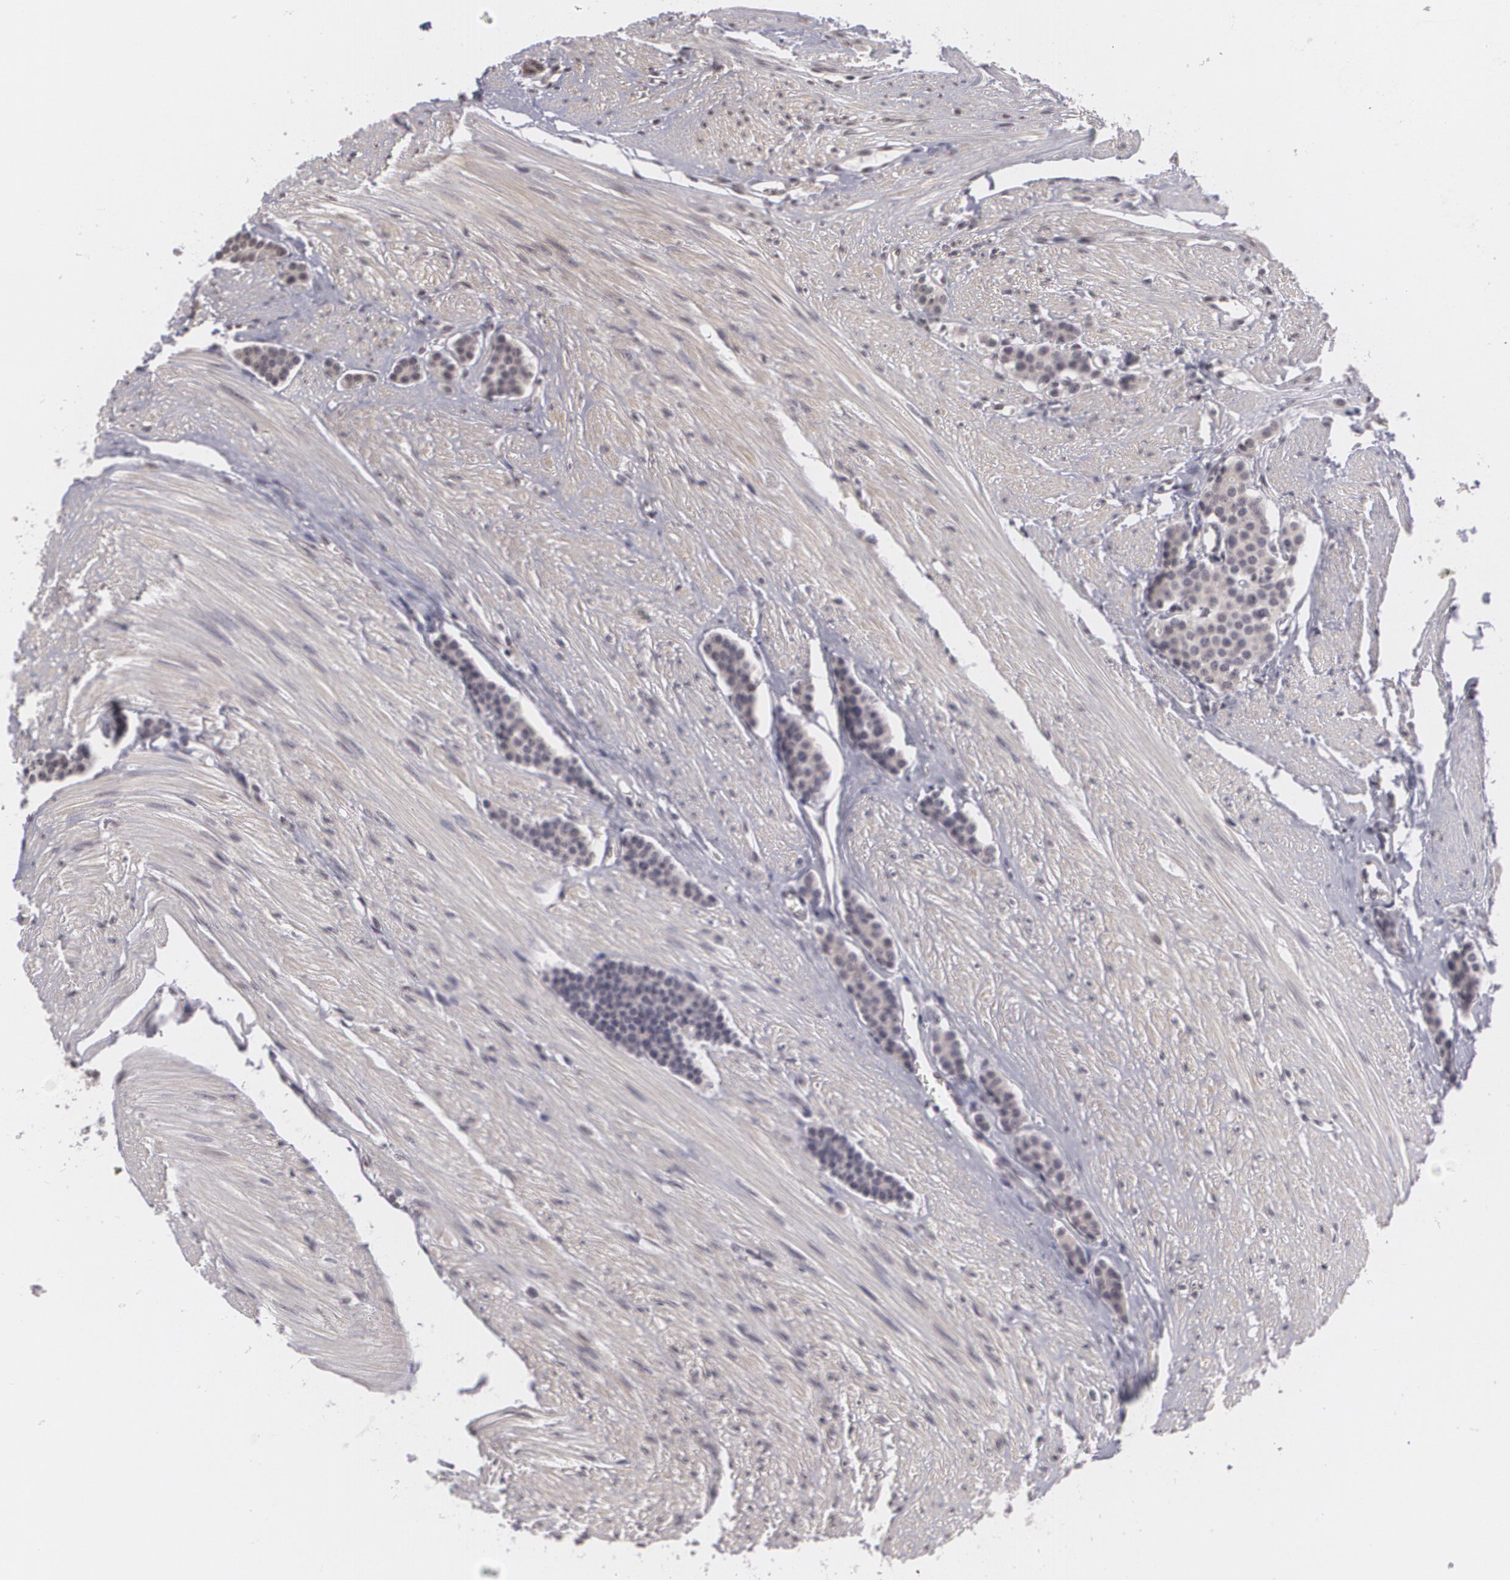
{"staining": {"intensity": "negative", "quantity": "none", "location": "none"}, "tissue": "carcinoid", "cell_type": "Tumor cells", "image_type": "cancer", "snomed": [{"axis": "morphology", "description": "Carcinoid, malignant, NOS"}, {"axis": "topography", "description": "Small intestine"}], "caption": "The micrograph reveals no staining of tumor cells in malignant carcinoid.", "gene": "MUC1", "patient": {"sex": "male", "age": 60}}